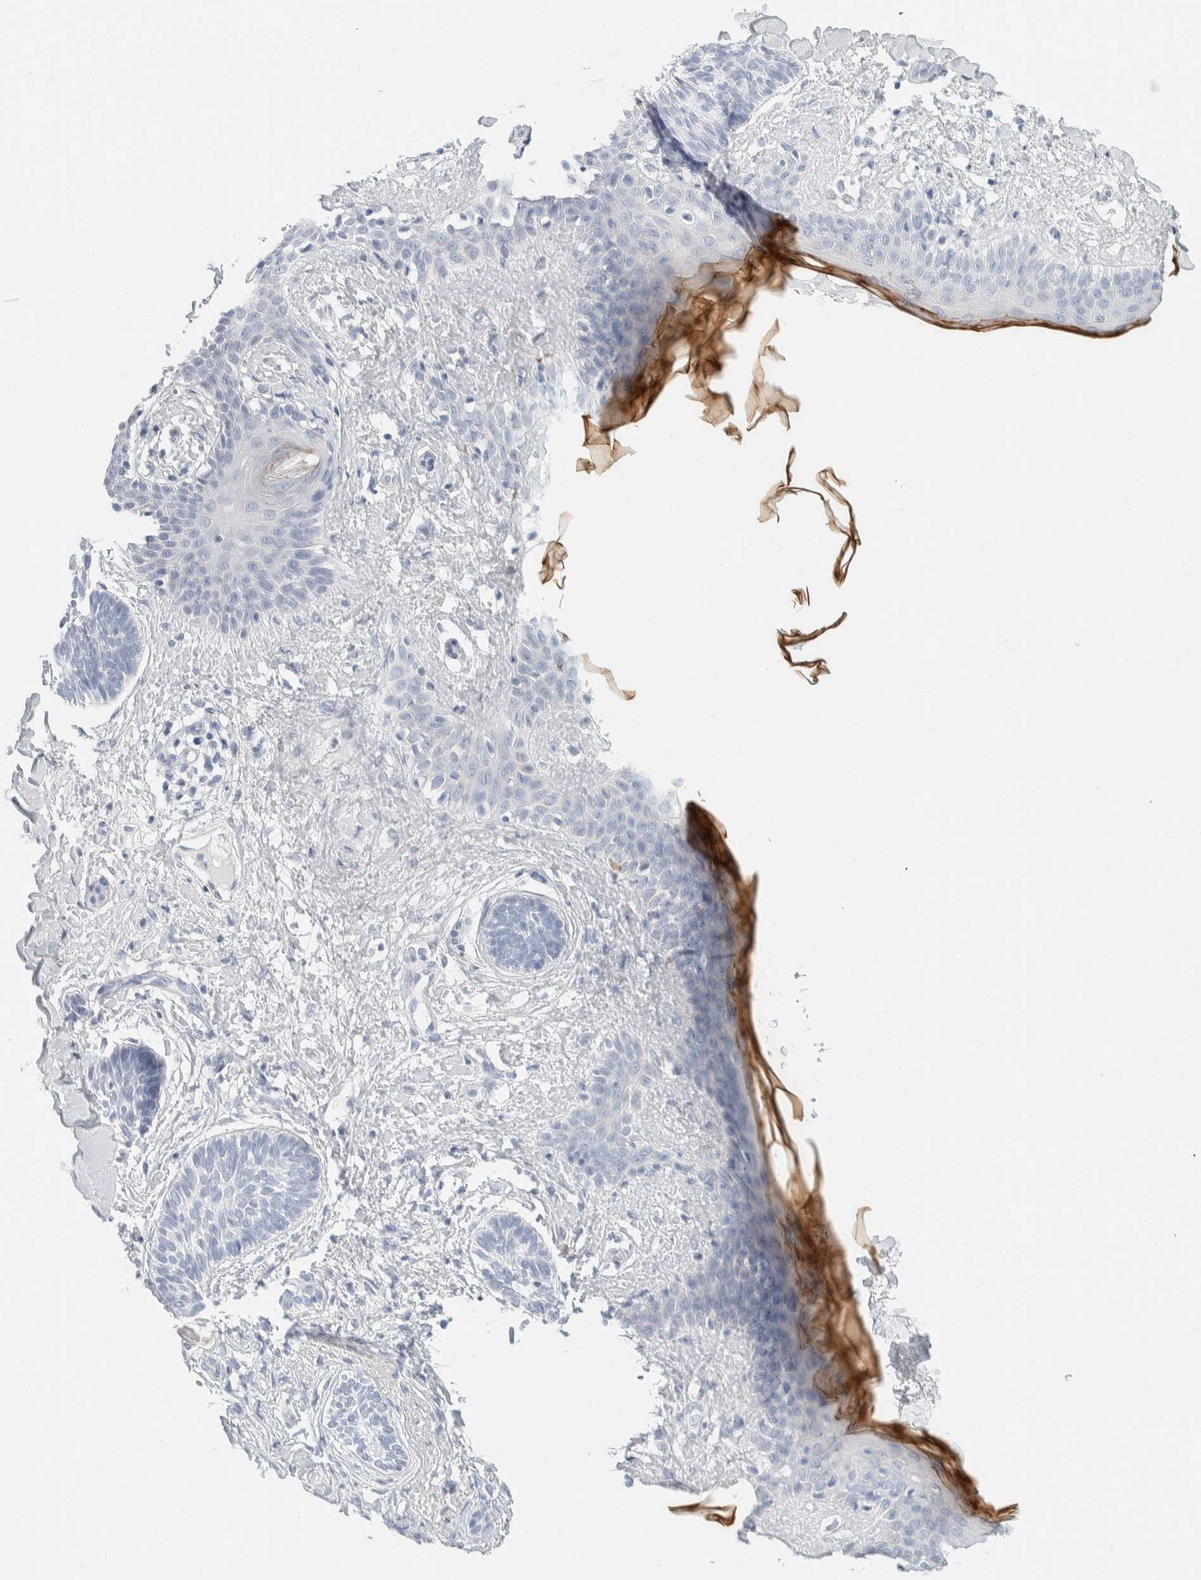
{"staining": {"intensity": "negative", "quantity": "none", "location": "none"}, "tissue": "skin cancer", "cell_type": "Tumor cells", "image_type": "cancer", "snomed": [{"axis": "morphology", "description": "Normal tissue, NOS"}, {"axis": "morphology", "description": "Basal cell carcinoma"}, {"axis": "topography", "description": "Skin"}], "caption": "This micrograph is of skin cancer stained with immunohistochemistry to label a protein in brown with the nuclei are counter-stained blue. There is no positivity in tumor cells.", "gene": "ALOX12B", "patient": {"sex": "male", "age": 63}}